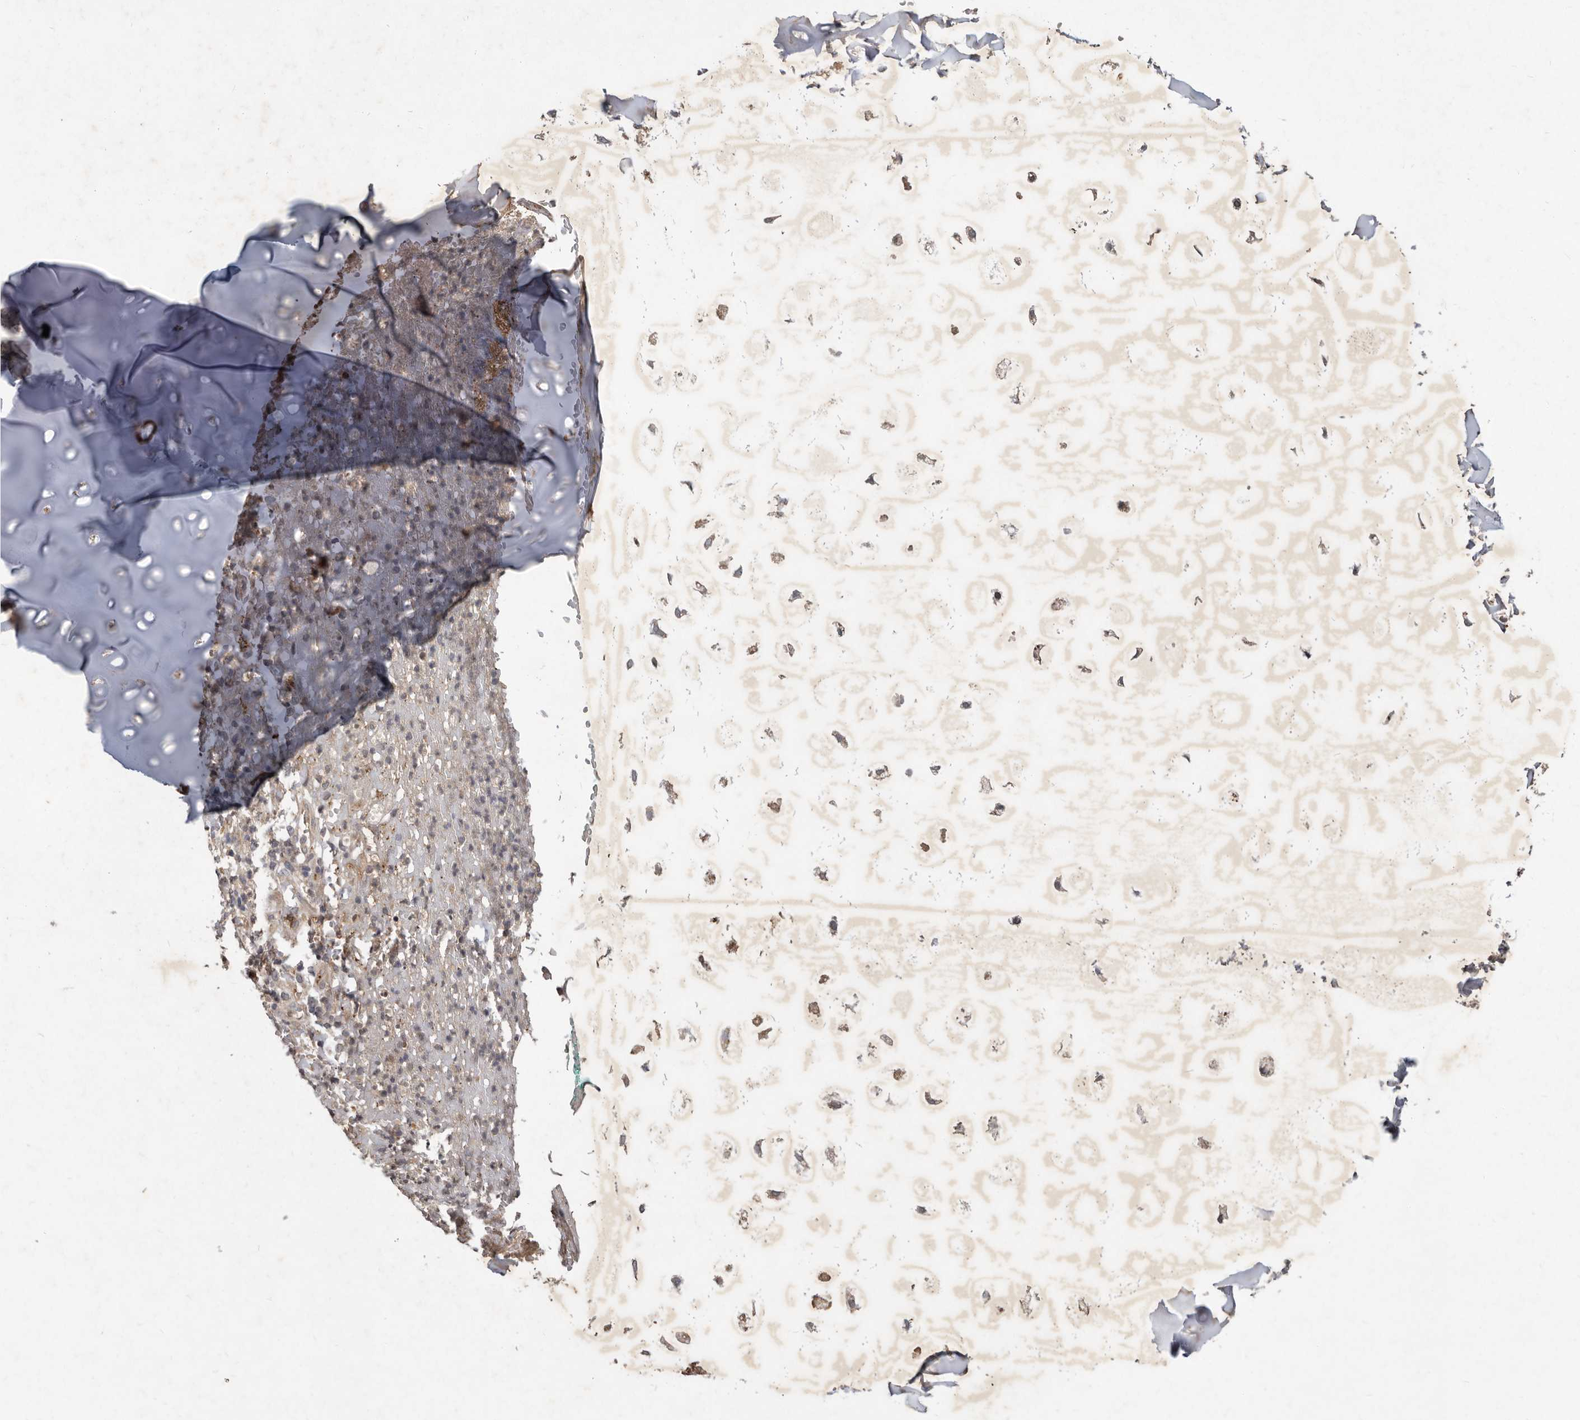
{"staining": {"intensity": "negative", "quantity": "none", "location": "none"}, "tissue": "soft tissue", "cell_type": "Chondrocytes", "image_type": "normal", "snomed": [{"axis": "morphology", "description": "Normal tissue, NOS"}, {"axis": "morphology", "description": "Basal cell carcinoma"}, {"axis": "topography", "description": "Cartilage tissue"}, {"axis": "topography", "description": "Nasopharynx"}, {"axis": "topography", "description": "Oral tissue"}], "caption": "An image of soft tissue stained for a protein shows no brown staining in chondrocytes.", "gene": "DNAJC28", "patient": {"sex": "female", "age": 77}}